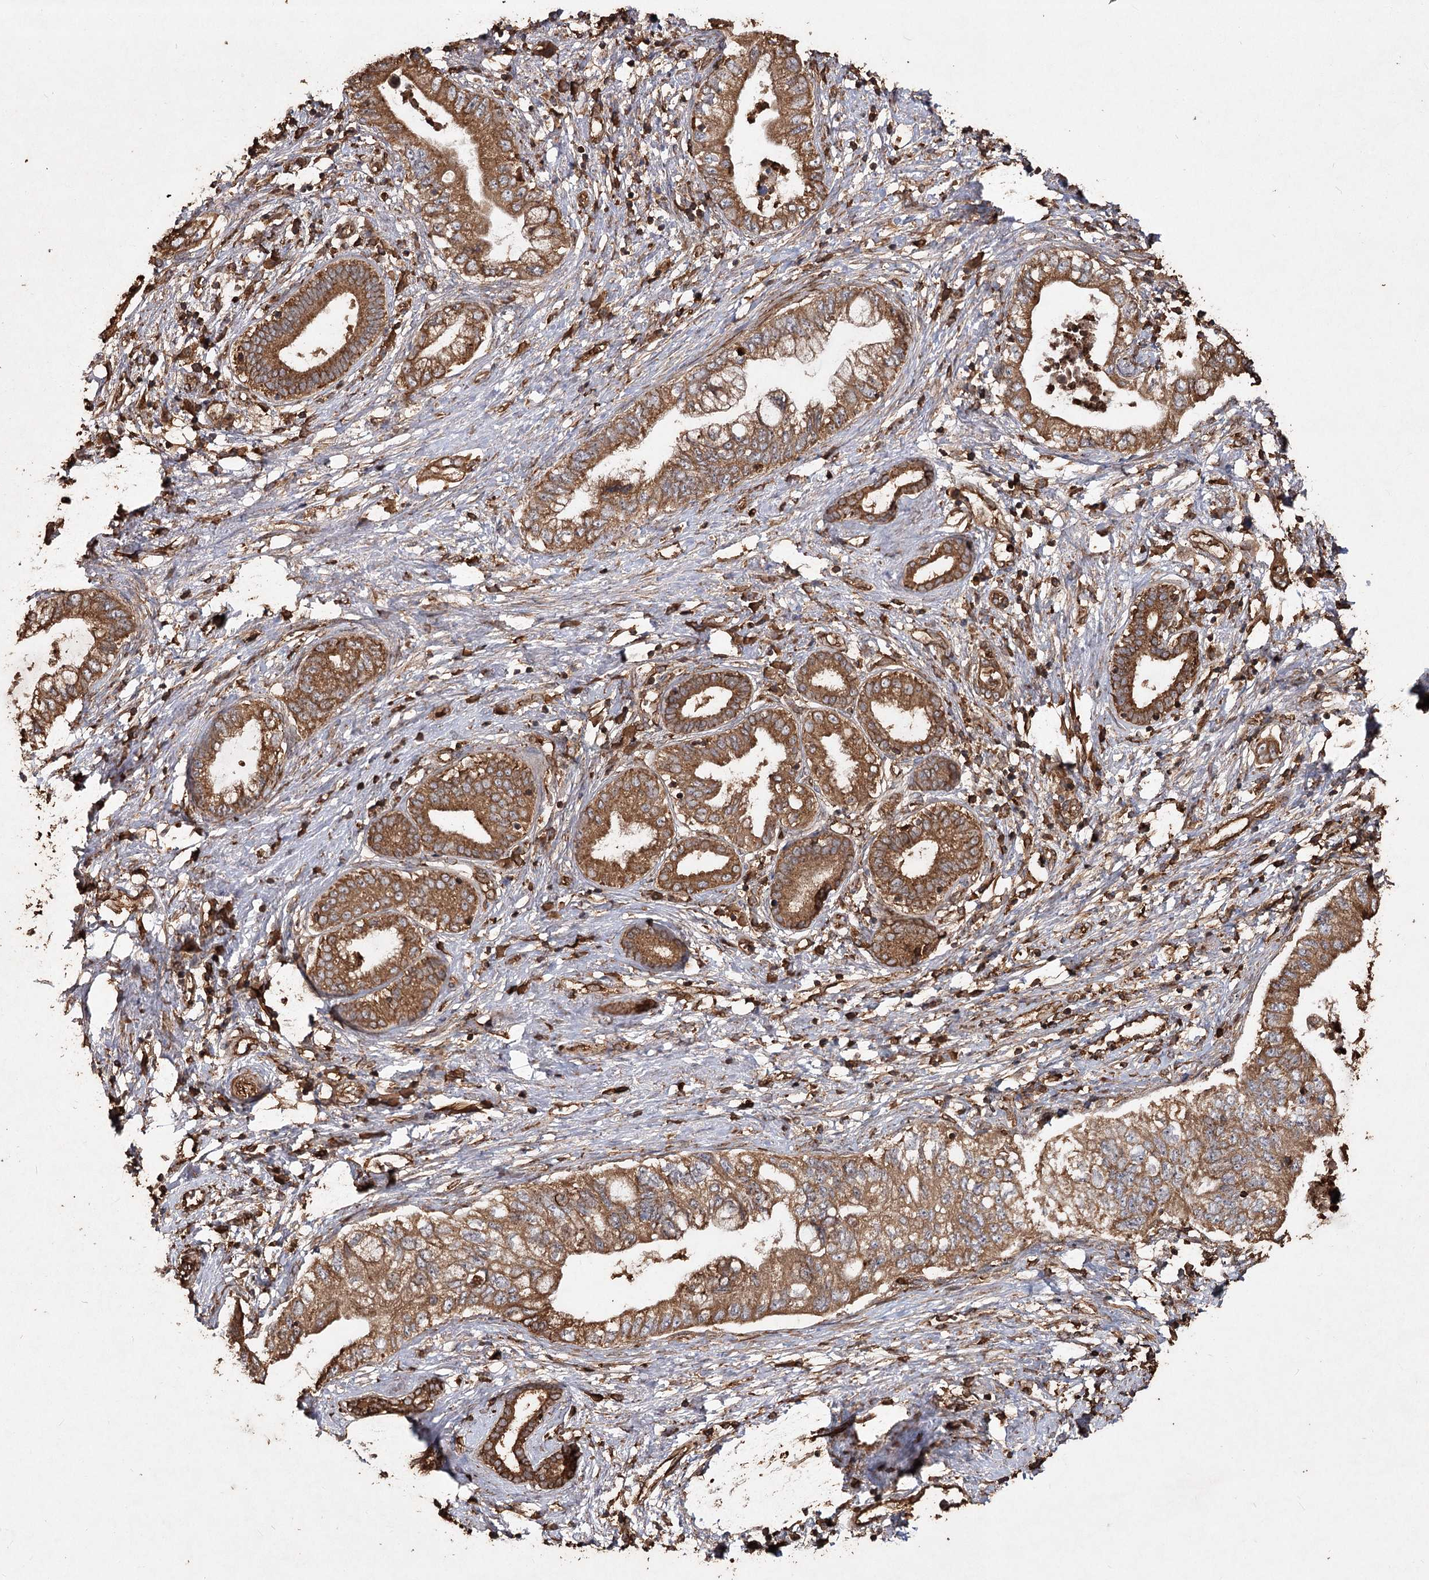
{"staining": {"intensity": "moderate", "quantity": ">75%", "location": "cytoplasmic/membranous"}, "tissue": "pancreatic cancer", "cell_type": "Tumor cells", "image_type": "cancer", "snomed": [{"axis": "morphology", "description": "Adenocarcinoma, NOS"}, {"axis": "topography", "description": "Pancreas"}], "caption": "Moderate cytoplasmic/membranous expression is seen in about >75% of tumor cells in pancreatic adenocarcinoma.", "gene": "PIK3C2A", "patient": {"sex": "female", "age": 73}}